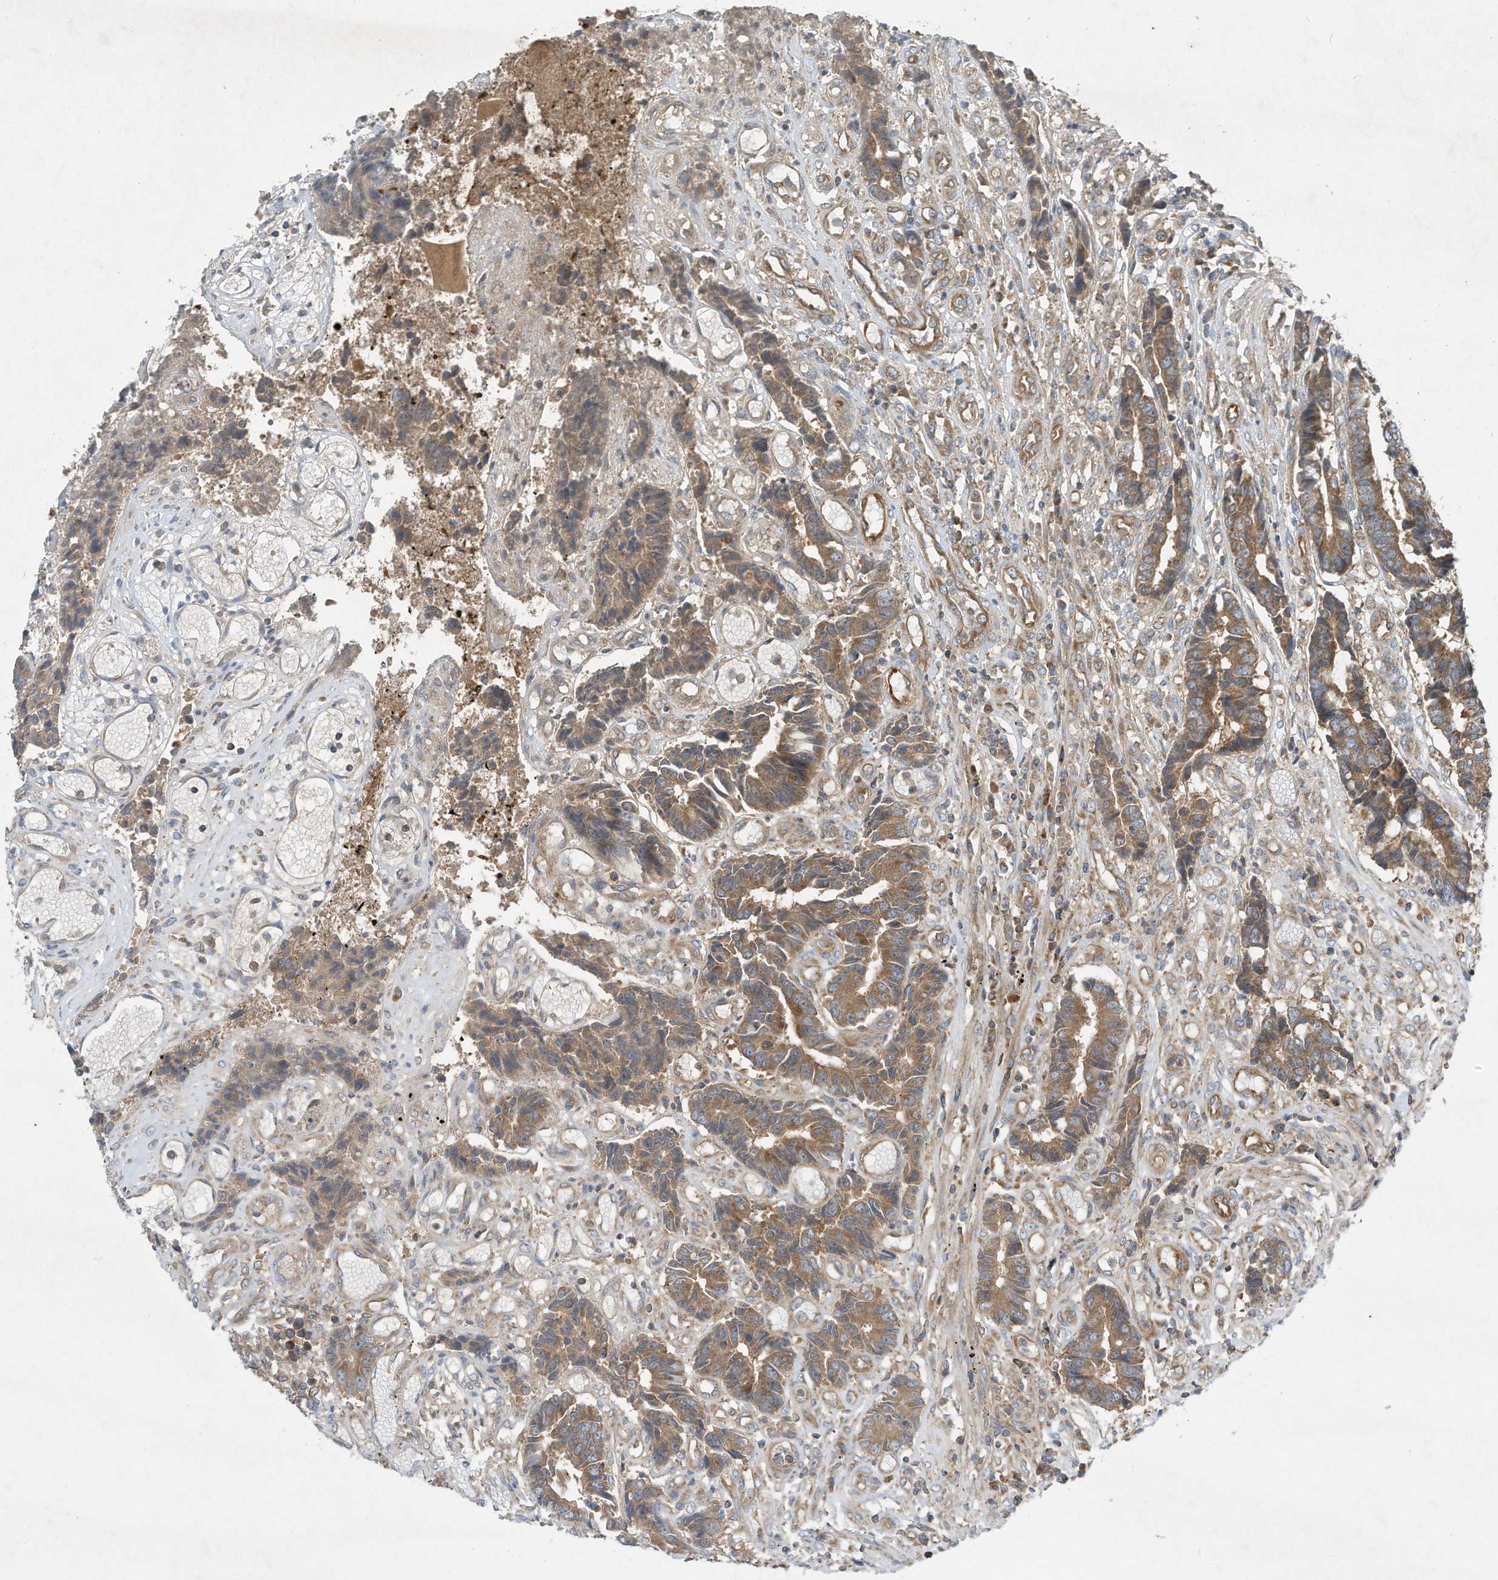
{"staining": {"intensity": "moderate", "quantity": ">75%", "location": "cytoplasmic/membranous"}, "tissue": "colorectal cancer", "cell_type": "Tumor cells", "image_type": "cancer", "snomed": [{"axis": "morphology", "description": "Adenocarcinoma, NOS"}, {"axis": "topography", "description": "Rectum"}], "caption": "Adenocarcinoma (colorectal) was stained to show a protein in brown. There is medium levels of moderate cytoplasmic/membranous staining in approximately >75% of tumor cells.", "gene": "SYNJ2", "patient": {"sex": "male", "age": 84}}